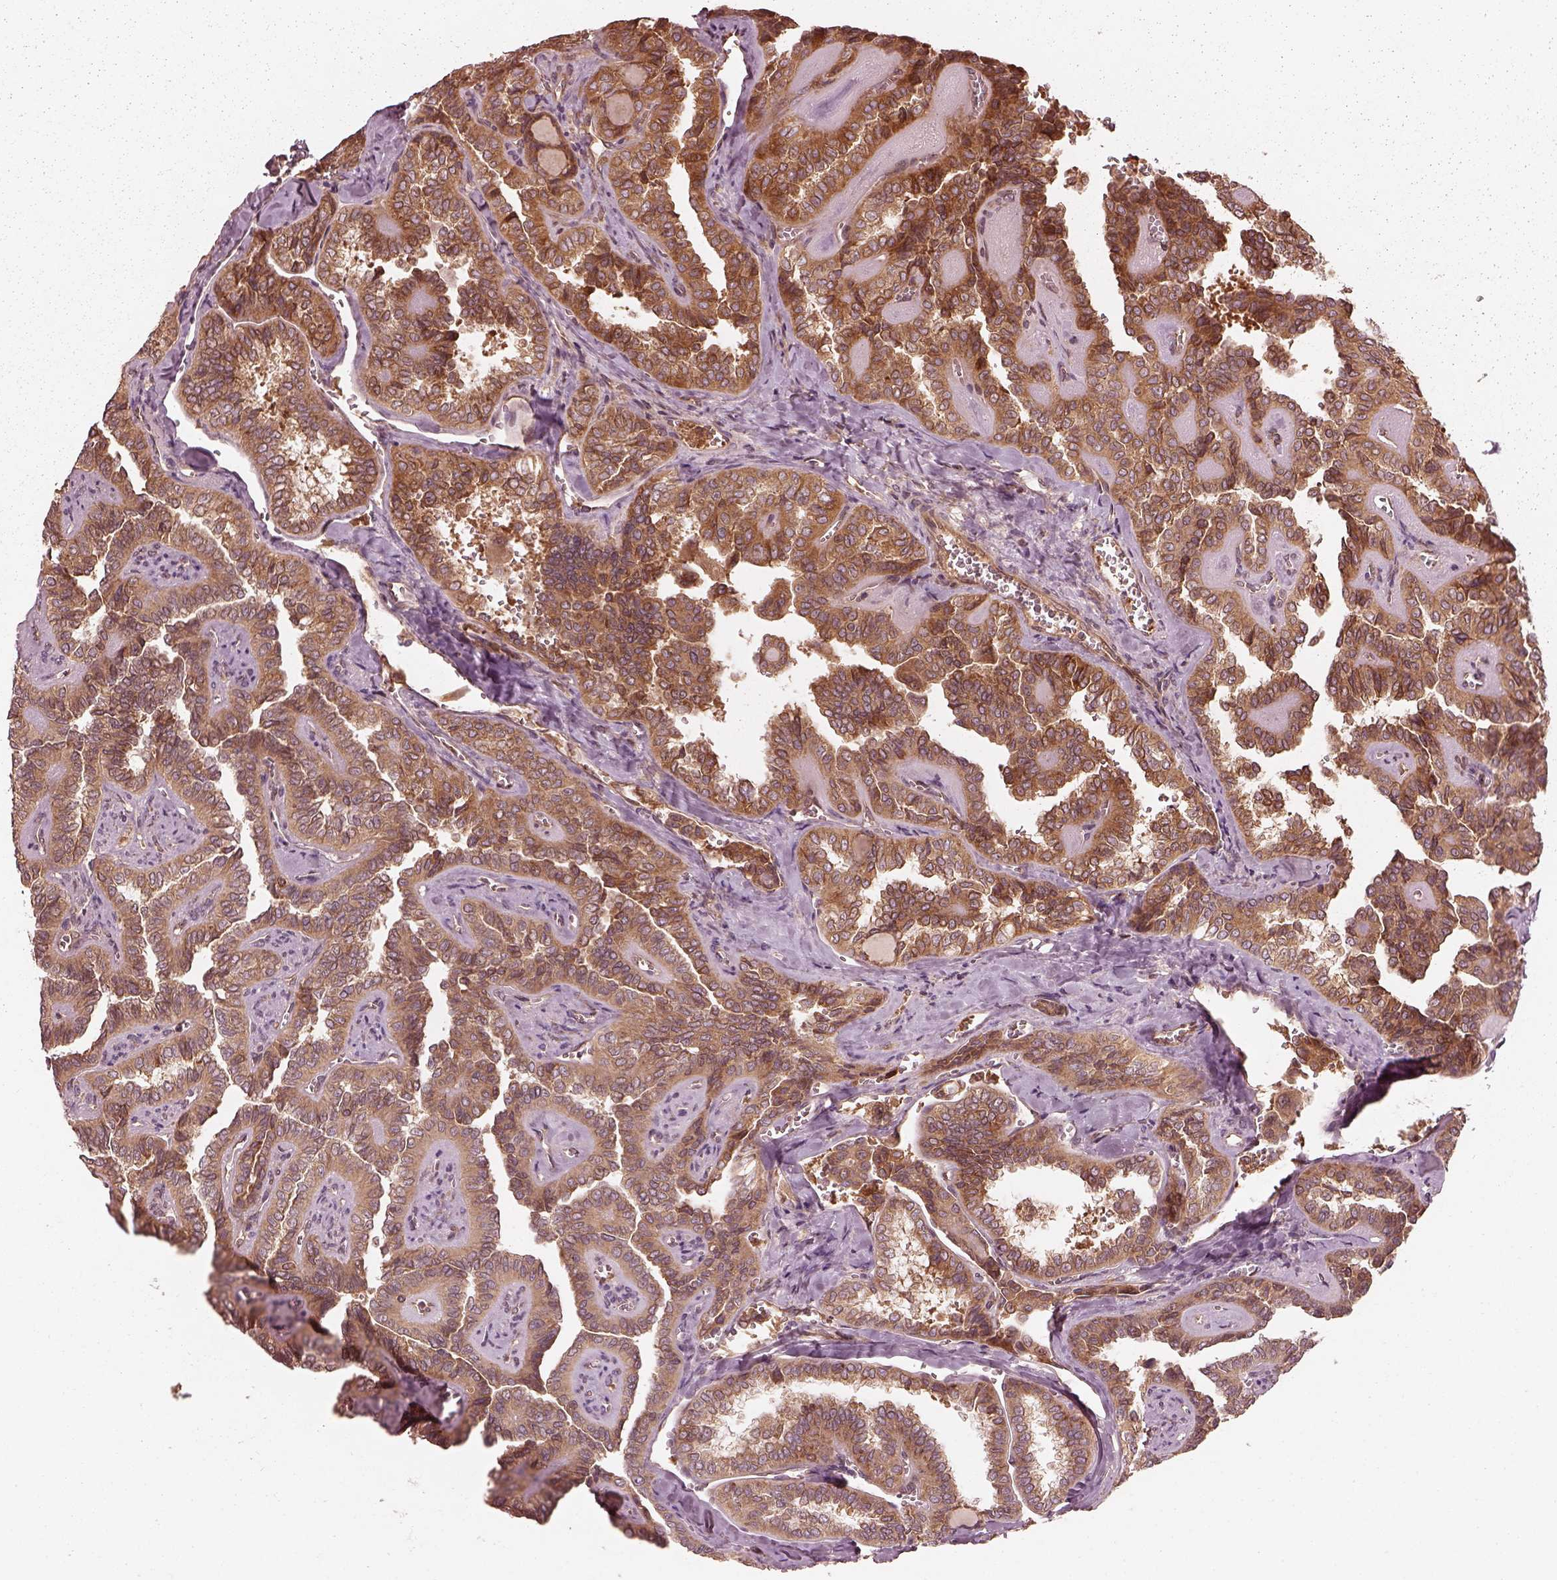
{"staining": {"intensity": "moderate", "quantity": ">75%", "location": "cytoplasmic/membranous"}, "tissue": "thyroid cancer", "cell_type": "Tumor cells", "image_type": "cancer", "snomed": [{"axis": "morphology", "description": "Papillary adenocarcinoma, NOS"}, {"axis": "topography", "description": "Thyroid gland"}], "caption": "Papillary adenocarcinoma (thyroid) tissue displays moderate cytoplasmic/membranous expression in about >75% of tumor cells", "gene": "PIK3R2", "patient": {"sex": "female", "age": 41}}